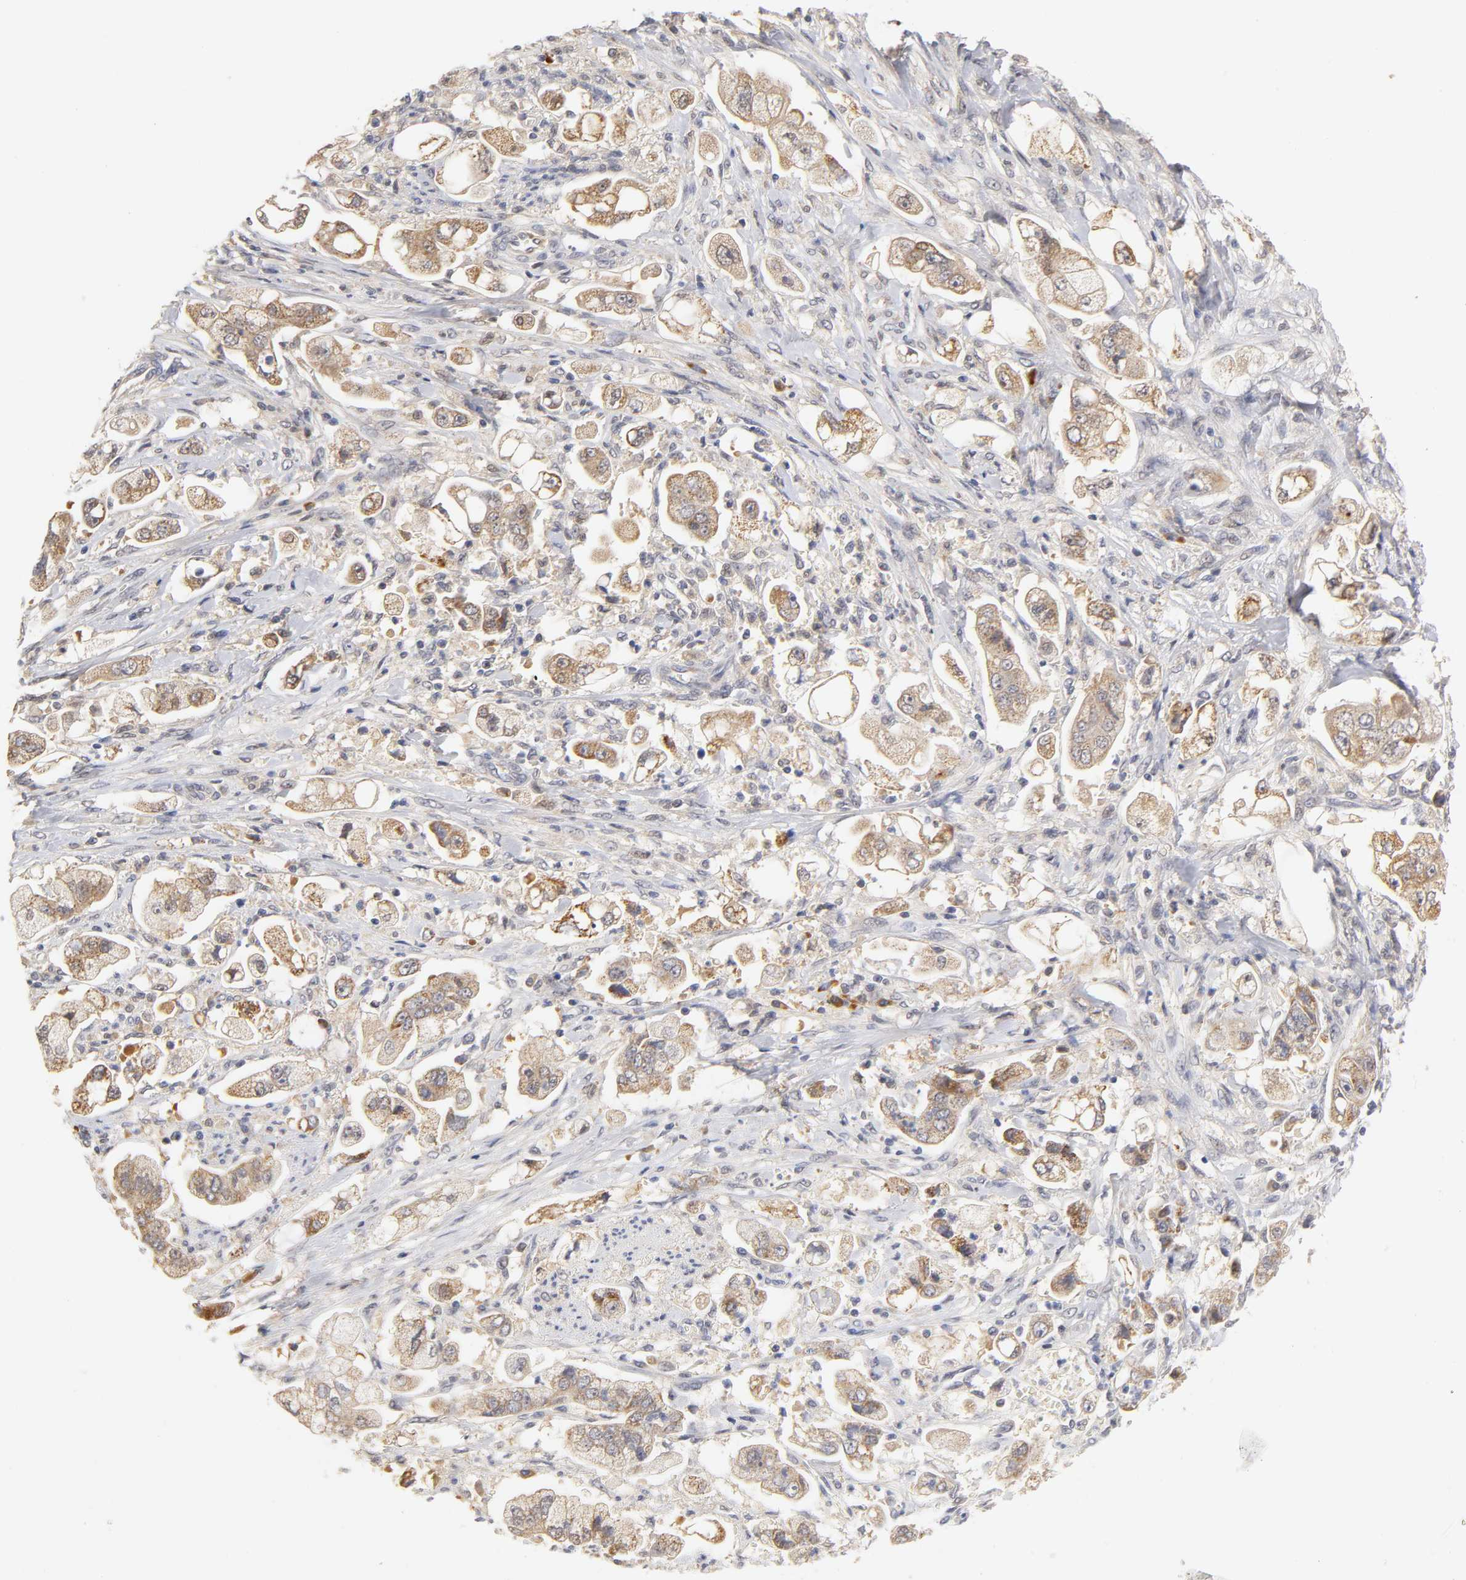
{"staining": {"intensity": "moderate", "quantity": ">75%", "location": "cytoplasmic/membranous"}, "tissue": "stomach cancer", "cell_type": "Tumor cells", "image_type": "cancer", "snomed": [{"axis": "morphology", "description": "Adenocarcinoma, NOS"}, {"axis": "topography", "description": "Stomach"}], "caption": "Moderate cytoplasmic/membranous protein expression is present in about >75% of tumor cells in stomach cancer.", "gene": "GSTZ1", "patient": {"sex": "male", "age": 62}}